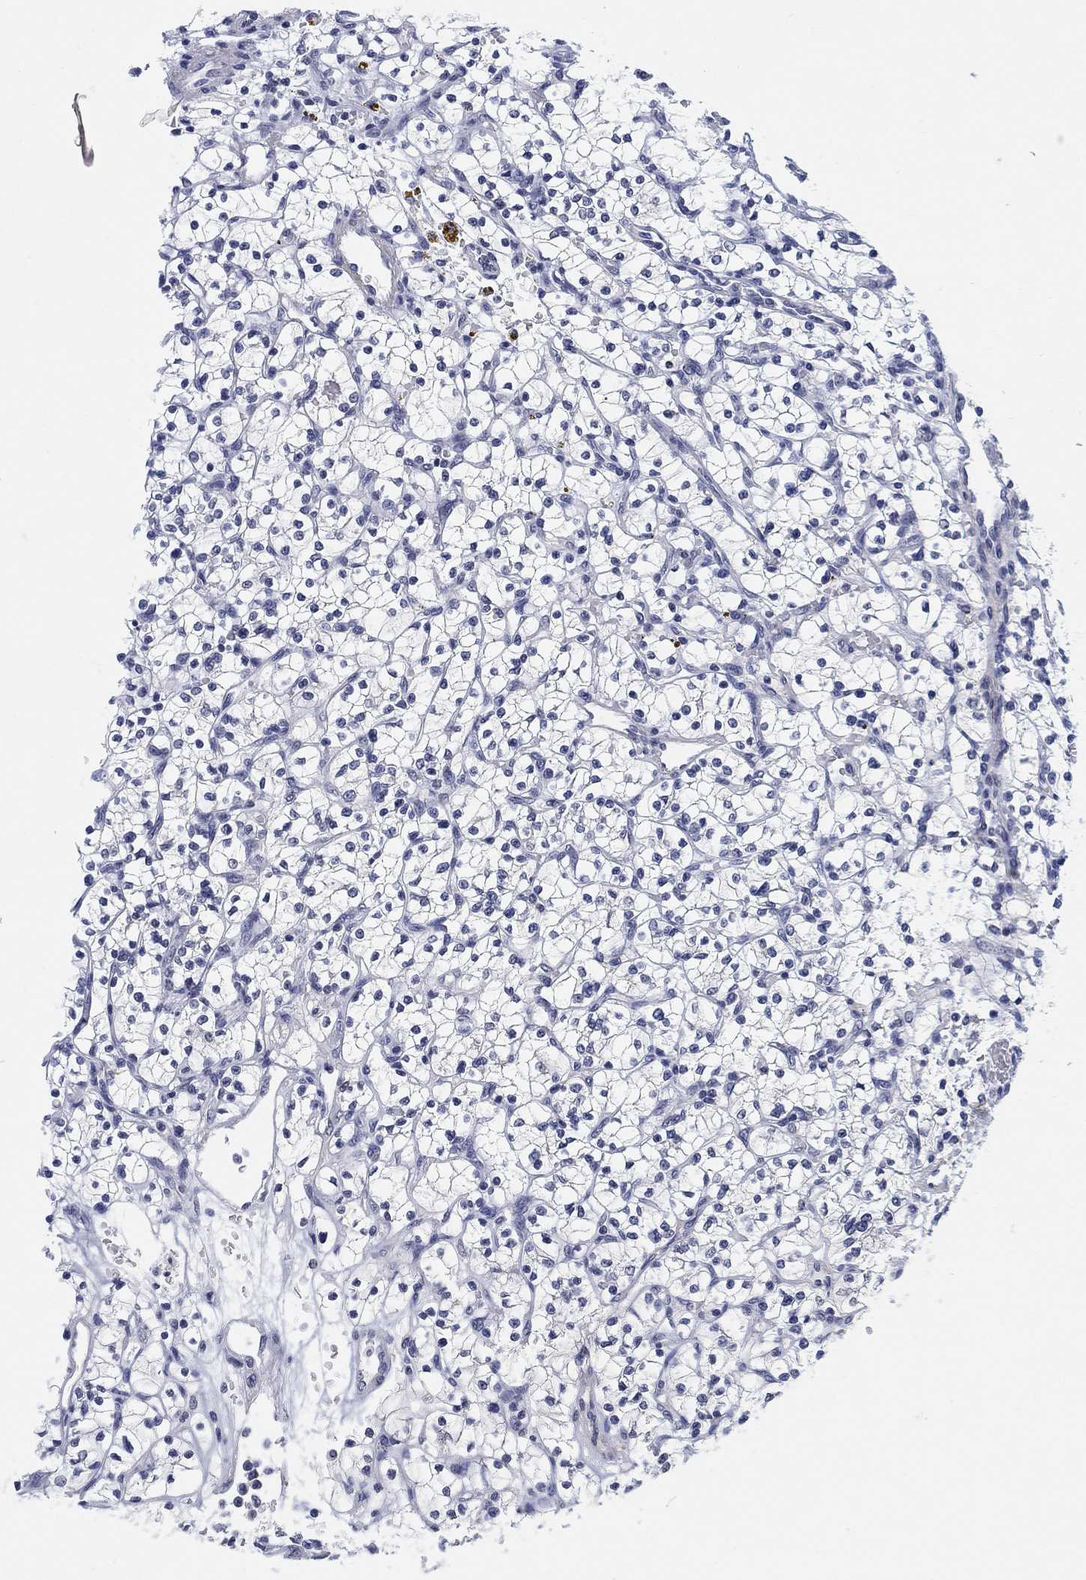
{"staining": {"intensity": "negative", "quantity": "none", "location": "none"}, "tissue": "renal cancer", "cell_type": "Tumor cells", "image_type": "cancer", "snomed": [{"axis": "morphology", "description": "Adenocarcinoma, NOS"}, {"axis": "topography", "description": "Kidney"}], "caption": "Tumor cells are negative for brown protein staining in adenocarcinoma (renal).", "gene": "OTUB2", "patient": {"sex": "female", "age": 64}}